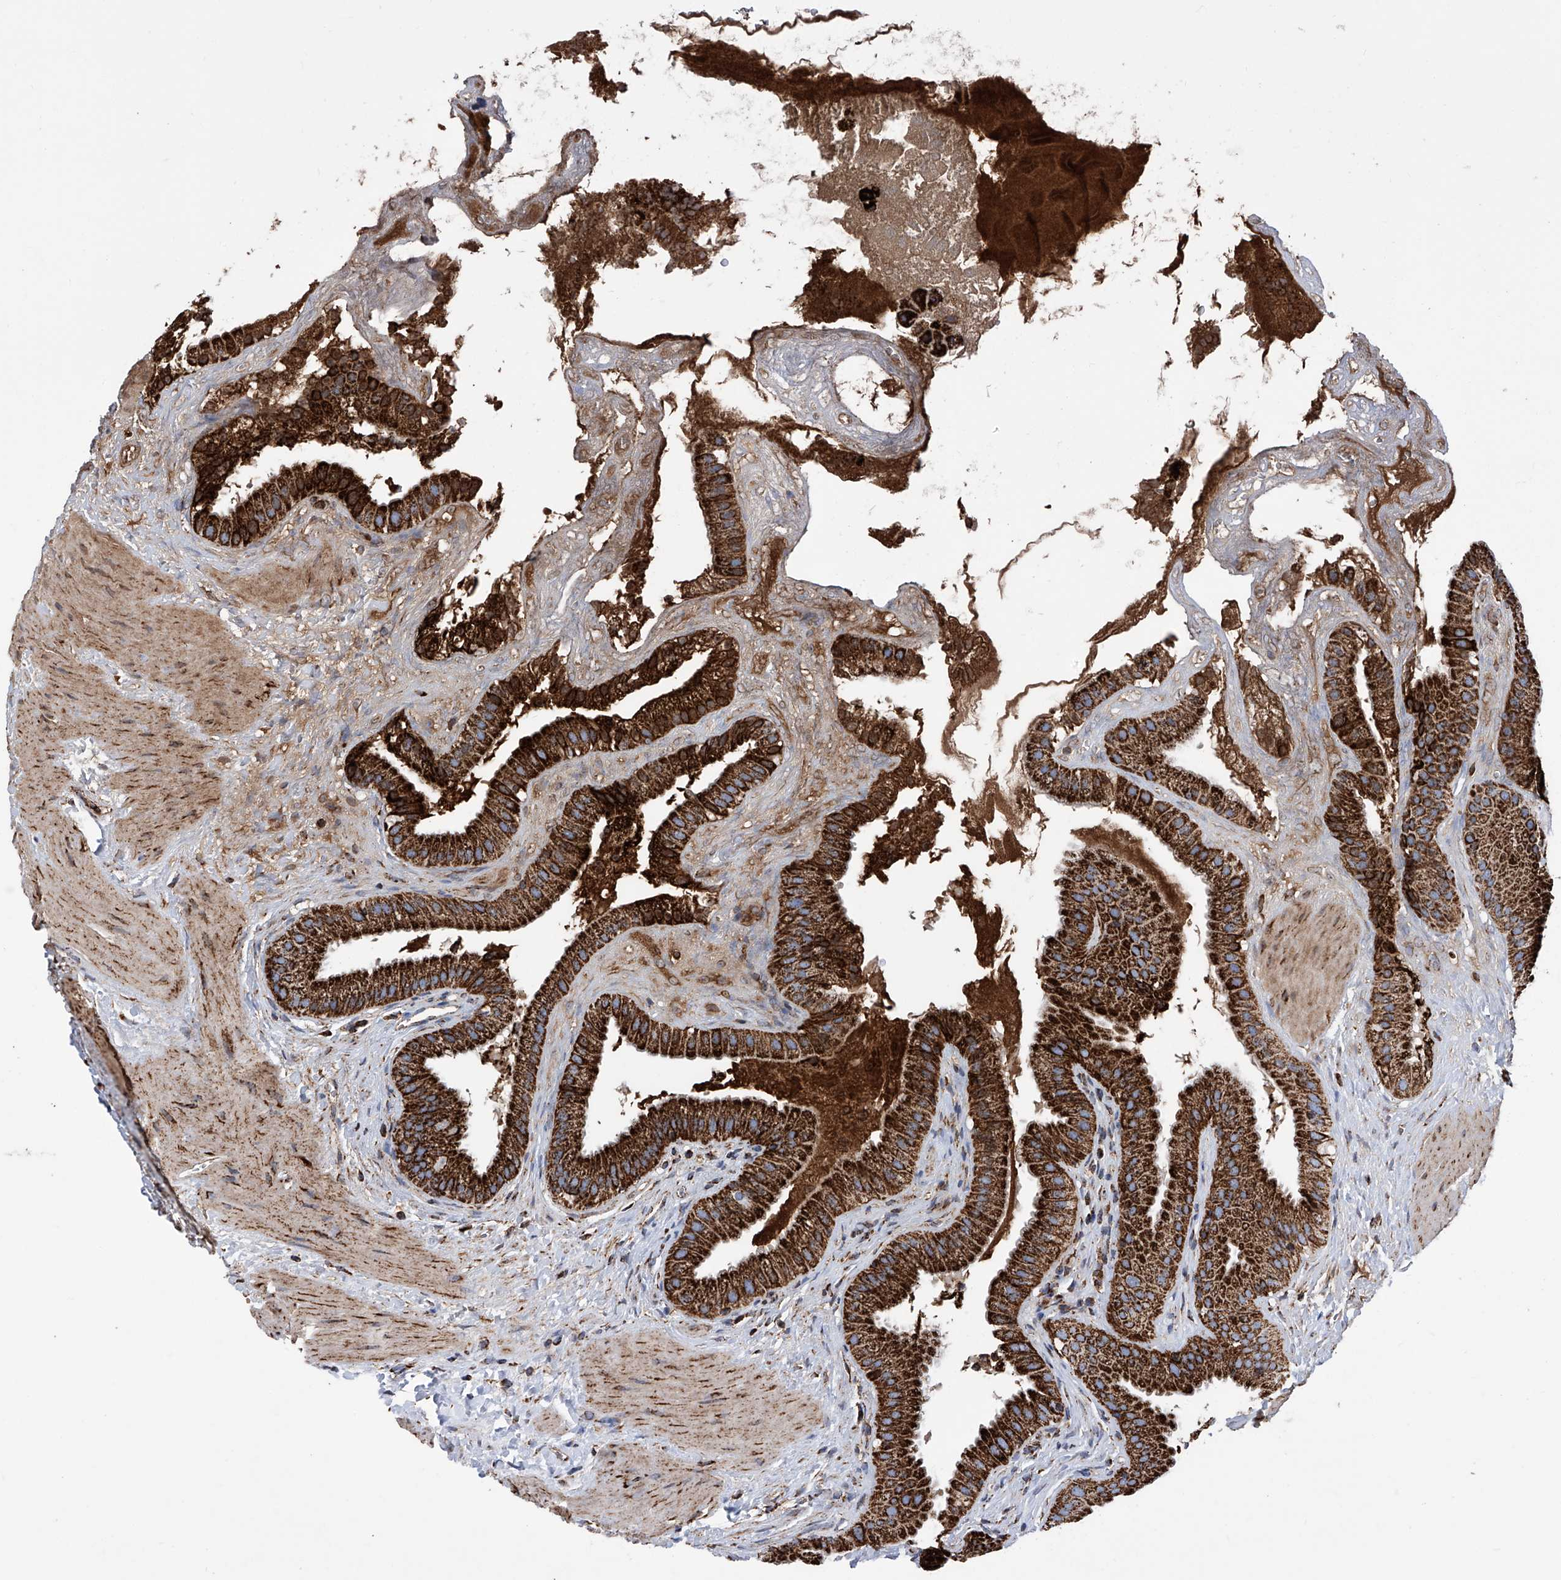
{"staining": {"intensity": "strong", "quantity": ">75%", "location": "cytoplasmic/membranous"}, "tissue": "gallbladder", "cell_type": "Glandular cells", "image_type": "normal", "snomed": [{"axis": "morphology", "description": "Normal tissue, NOS"}, {"axis": "topography", "description": "Gallbladder"}], "caption": "IHC (DAB) staining of unremarkable human gallbladder reveals strong cytoplasmic/membranous protein positivity in approximately >75% of glandular cells. The protein is shown in brown color, while the nuclei are stained blue.", "gene": "ATP5PF", "patient": {"sex": "male", "age": 55}}